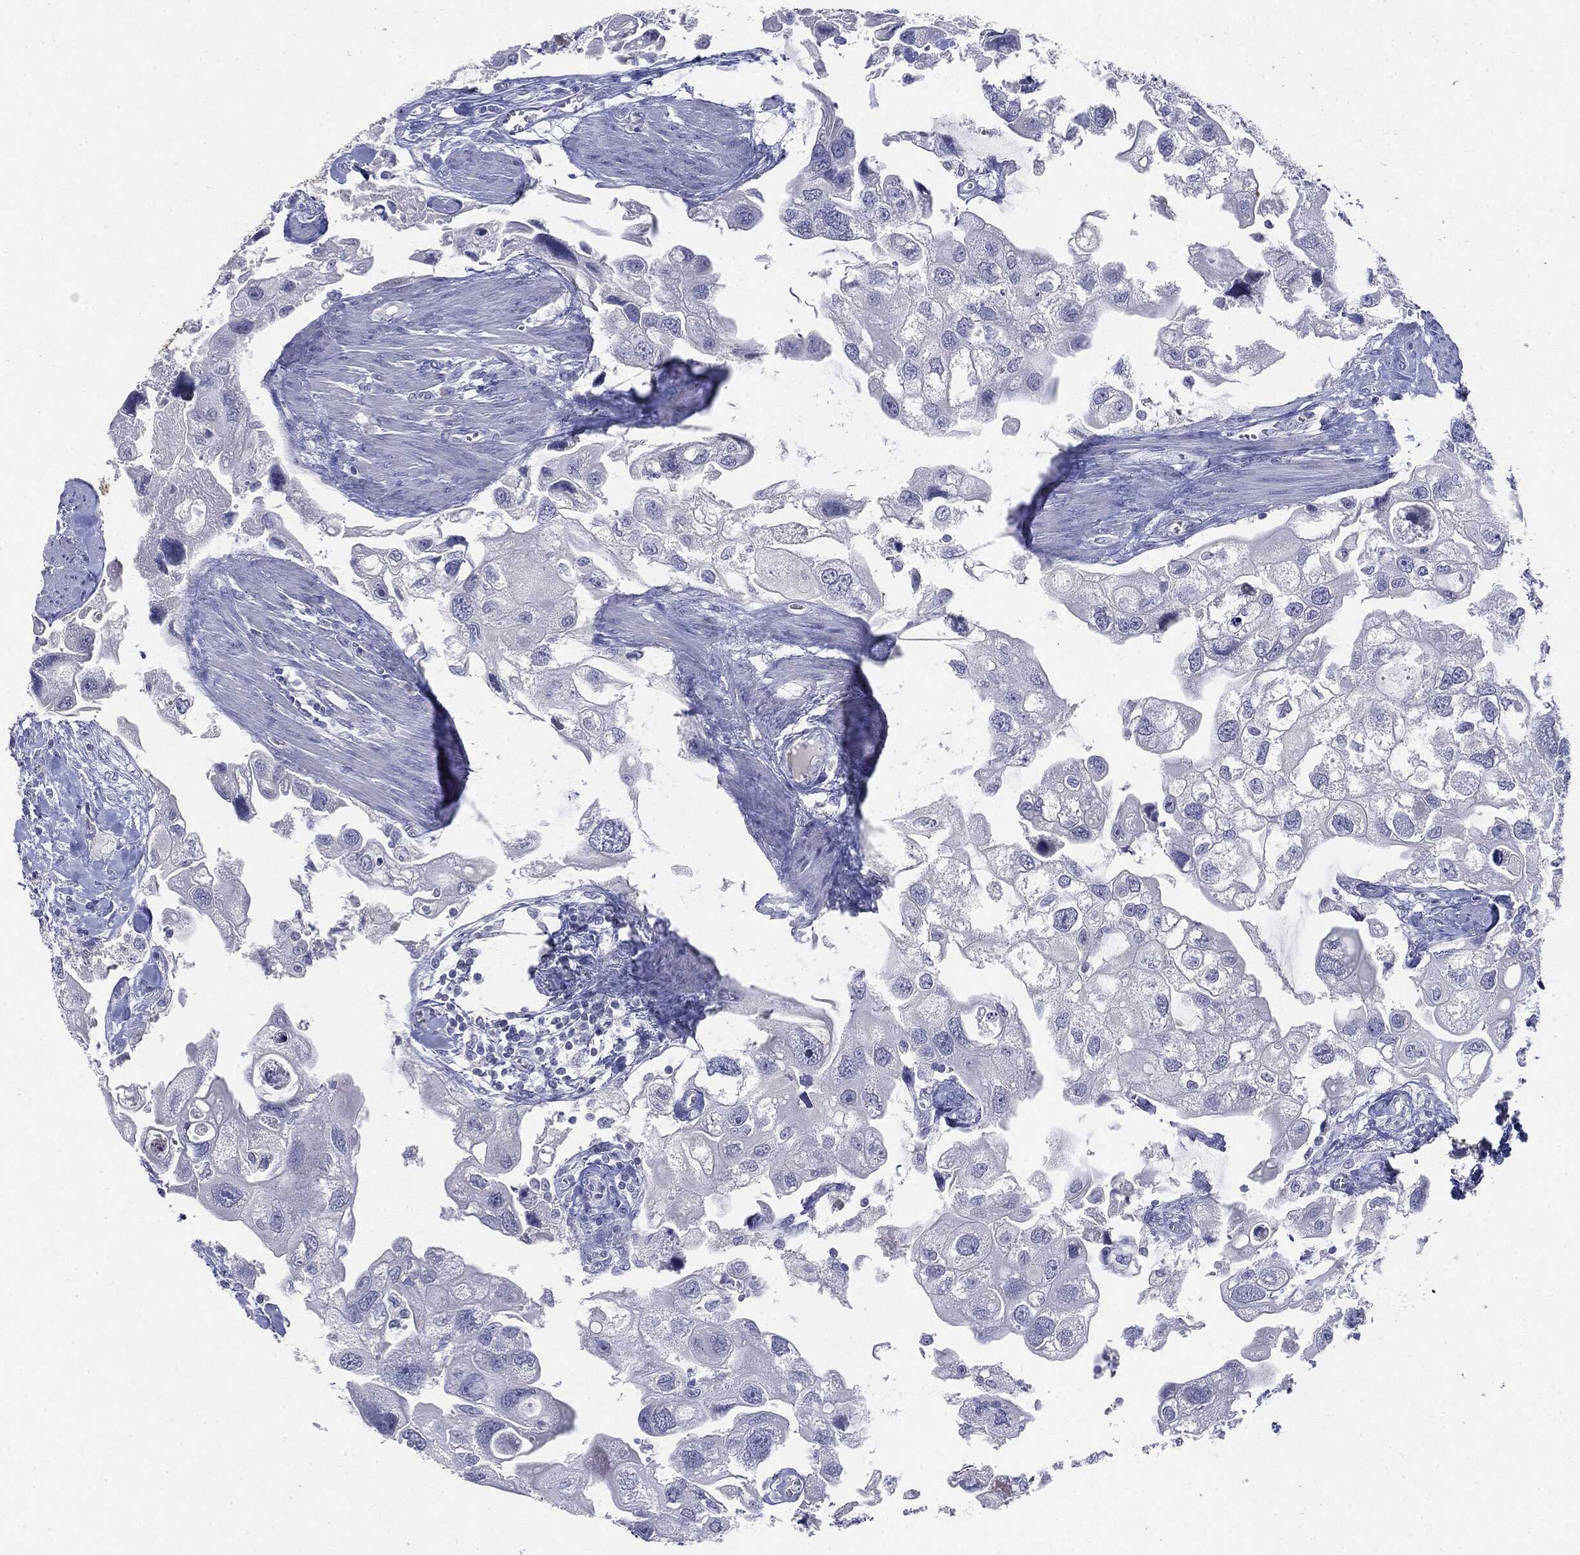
{"staining": {"intensity": "negative", "quantity": "none", "location": "none"}, "tissue": "urothelial cancer", "cell_type": "Tumor cells", "image_type": "cancer", "snomed": [{"axis": "morphology", "description": "Urothelial carcinoma, High grade"}, {"axis": "topography", "description": "Urinary bladder"}], "caption": "DAB immunohistochemical staining of human high-grade urothelial carcinoma reveals no significant staining in tumor cells.", "gene": "CGB1", "patient": {"sex": "male", "age": 59}}